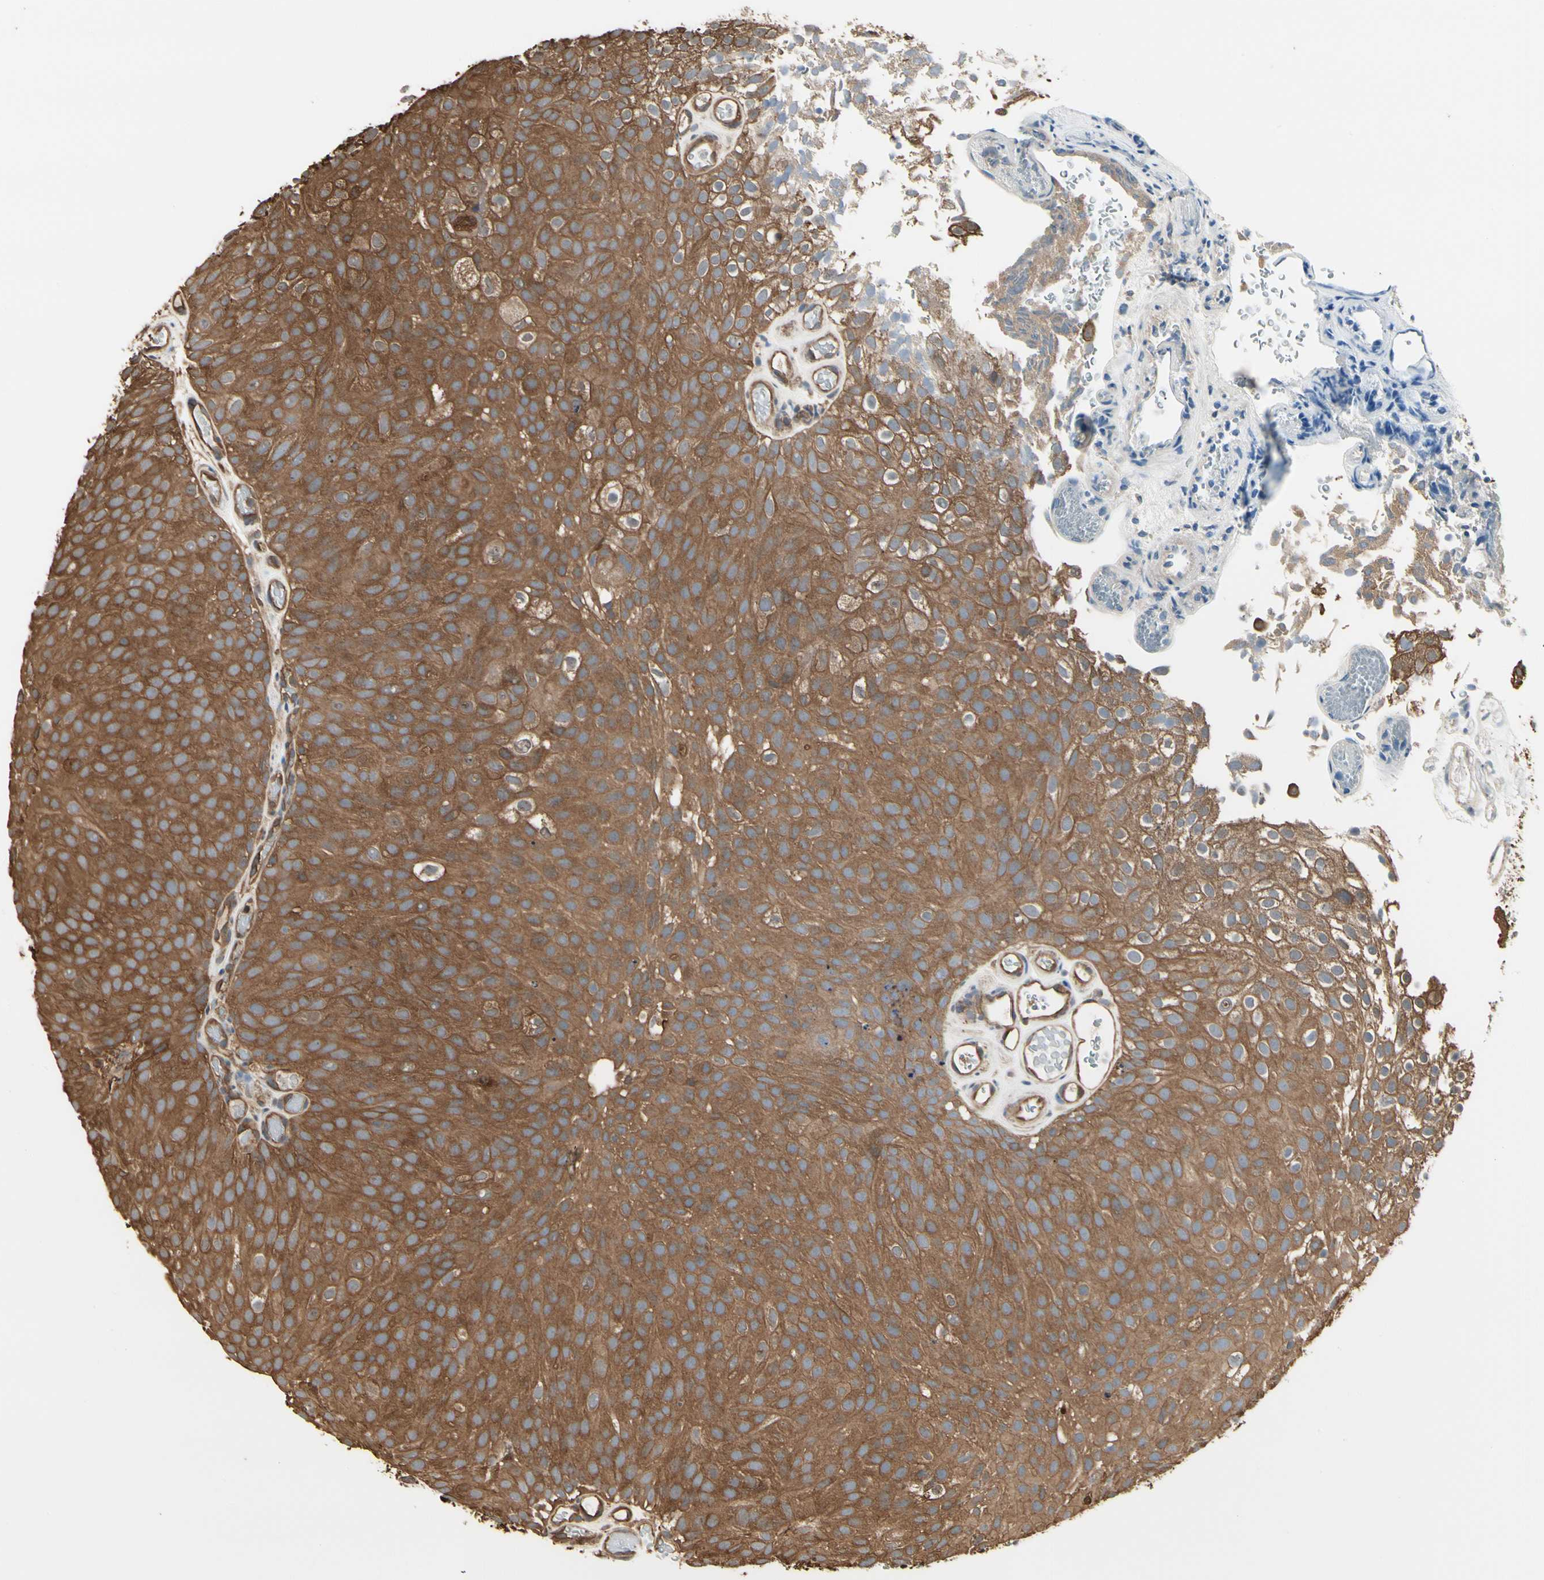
{"staining": {"intensity": "strong", "quantity": ">75%", "location": "cytoplasmic/membranous"}, "tissue": "urothelial cancer", "cell_type": "Tumor cells", "image_type": "cancer", "snomed": [{"axis": "morphology", "description": "Urothelial carcinoma, Low grade"}, {"axis": "topography", "description": "Urinary bladder"}], "caption": "Urothelial cancer stained with DAB immunohistochemistry demonstrates high levels of strong cytoplasmic/membranous staining in about >75% of tumor cells. (DAB (3,3'-diaminobenzidine) IHC, brown staining for protein, blue staining for nuclei).", "gene": "YWHAE", "patient": {"sex": "male", "age": 78}}